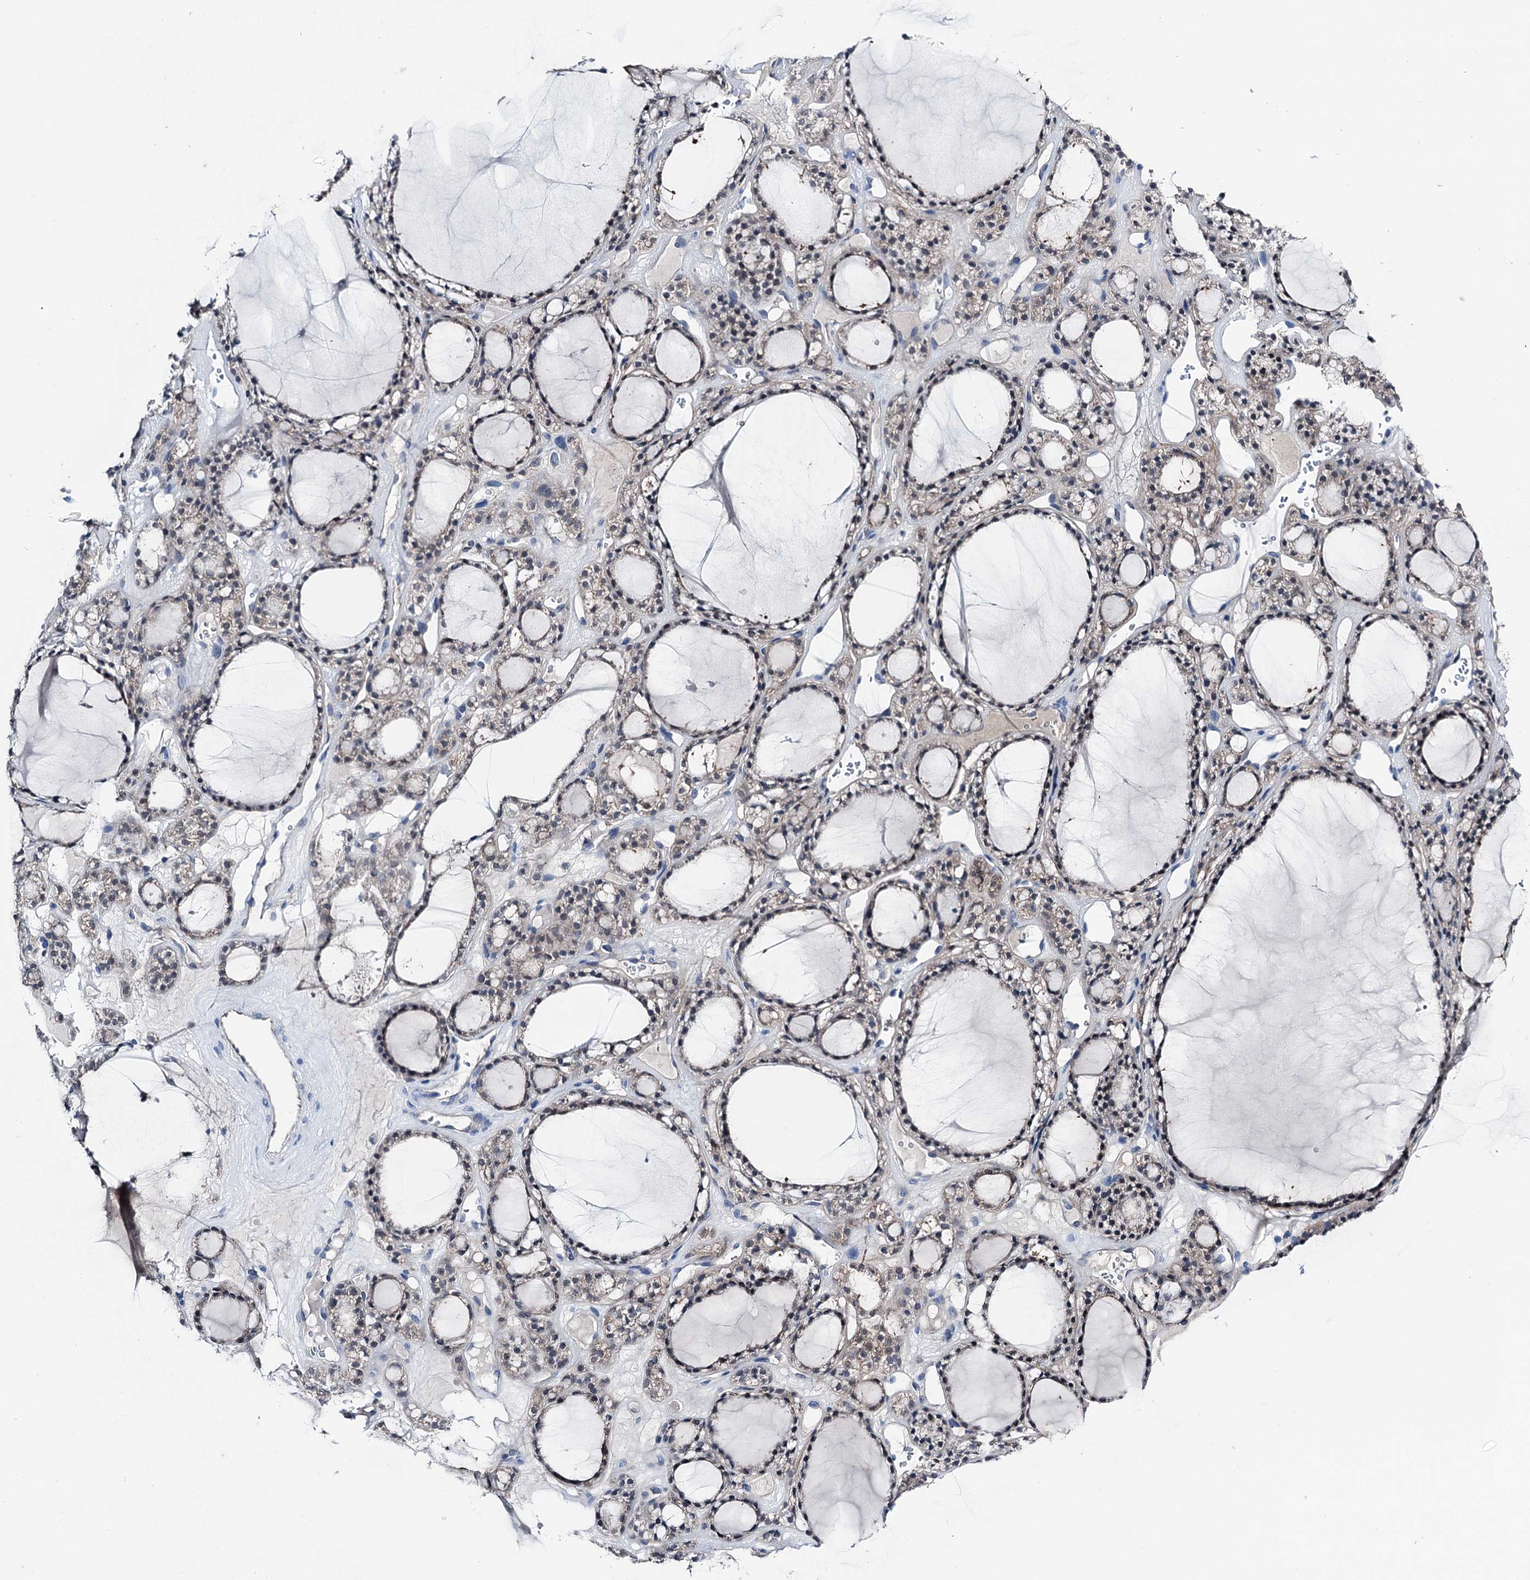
{"staining": {"intensity": "weak", "quantity": "25%-75%", "location": "cytoplasmic/membranous"}, "tissue": "thyroid gland", "cell_type": "Glandular cells", "image_type": "normal", "snomed": [{"axis": "morphology", "description": "Normal tissue, NOS"}, {"axis": "topography", "description": "Thyroid gland"}], "caption": "Unremarkable thyroid gland displays weak cytoplasmic/membranous expression in approximately 25%-75% of glandular cells (IHC, brightfield microscopy, high magnification)..", "gene": "SHROOM1", "patient": {"sex": "female", "age": 28}}